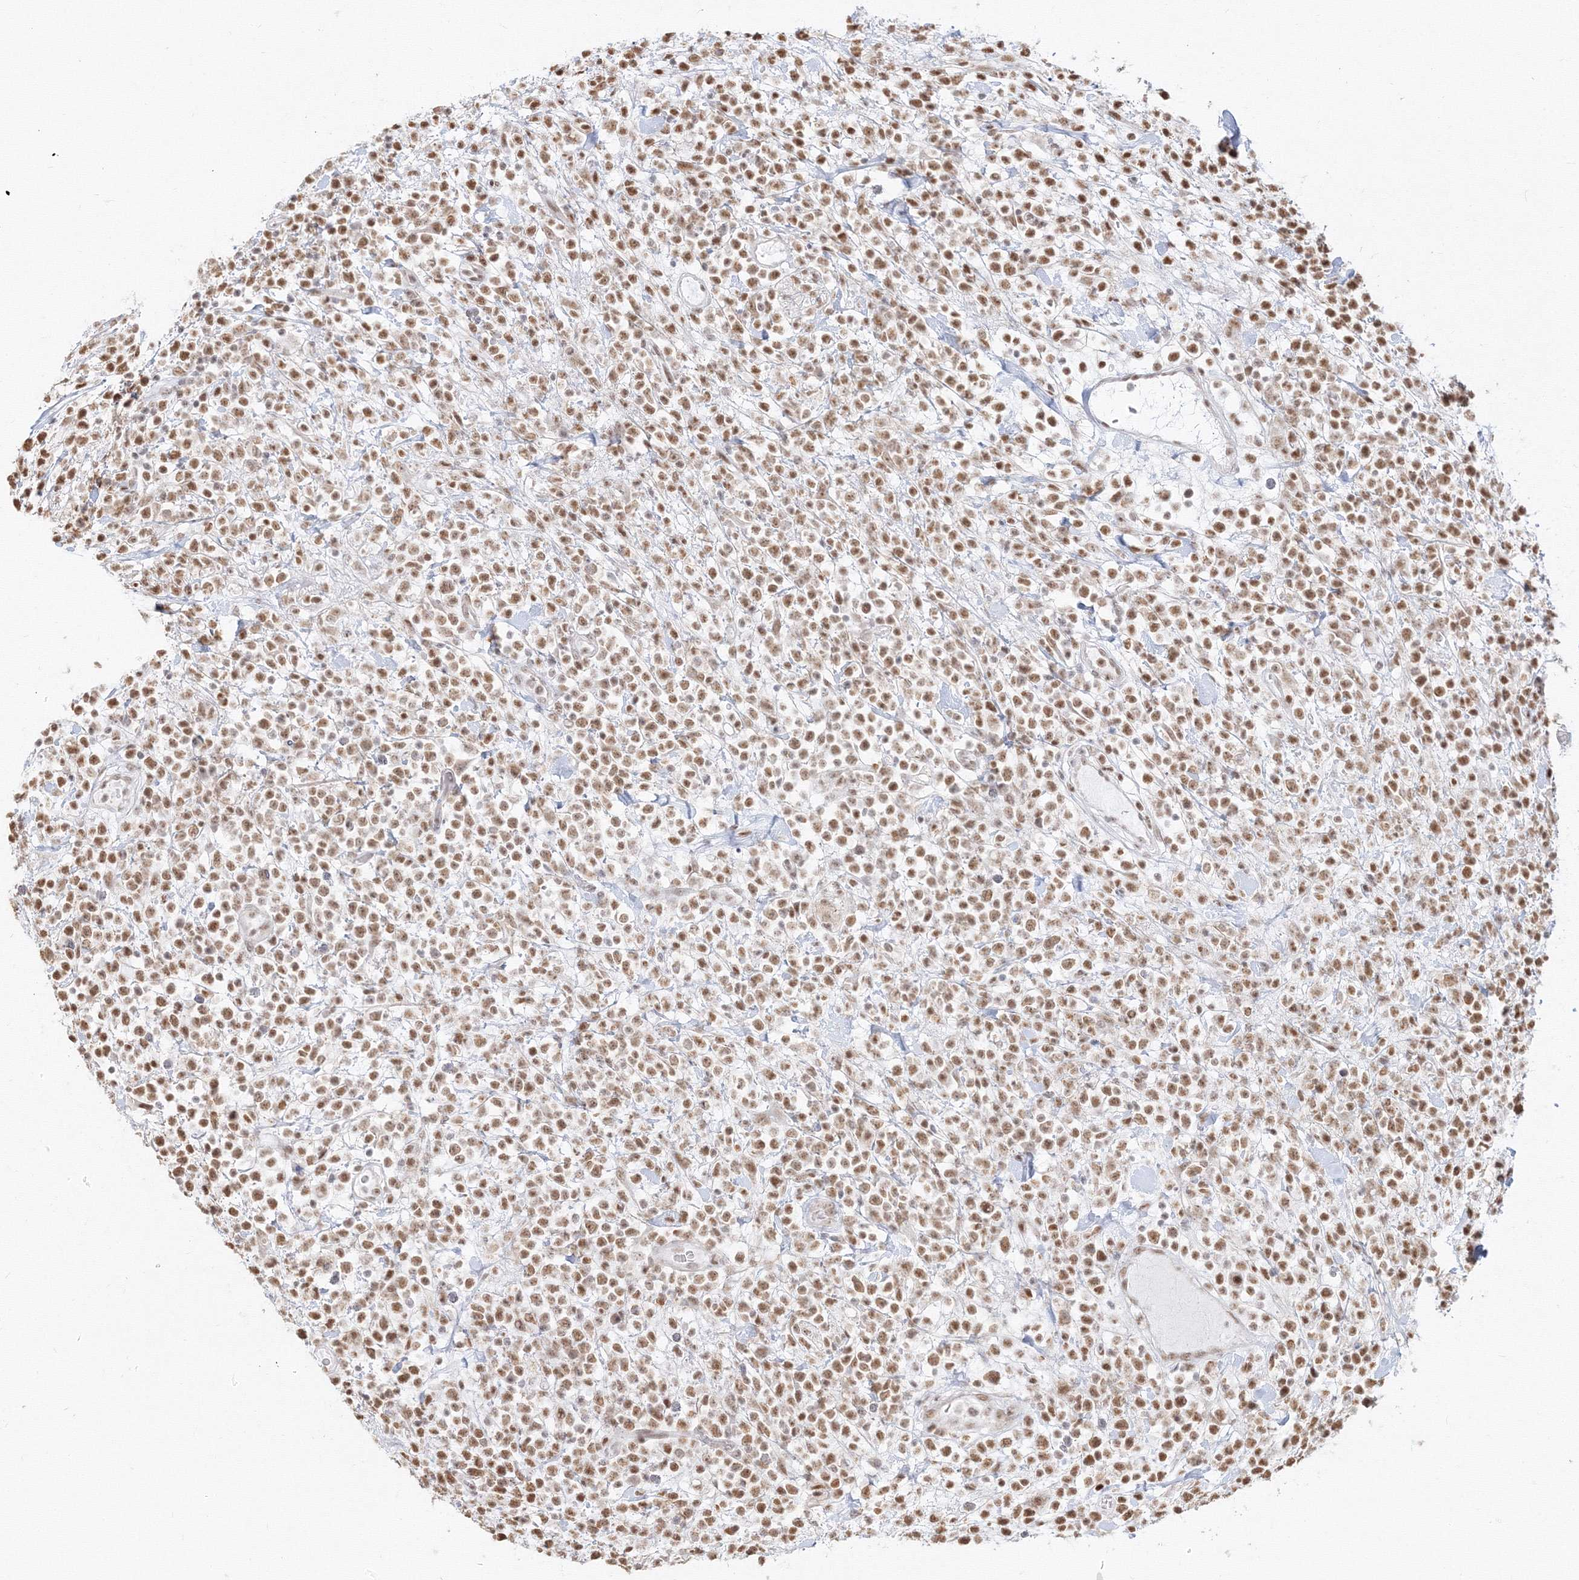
{"staining": {"intensity": "moderate", "quantity": ">75%", "location": "nuclear"}, "tissue": "lymphoma", "cell_type": "Tumor cells", "image_type": "cancer", "snomed": [{"axis": "morphology", "description": "Malignant lymphoma, non-Hodgkin's type, High grade"}, {"axis": "topography", "description": "Colon"}], "caption": "Protein expression analysis of high-grade malignant lymphoma, non-Hodgkin's type demonstrates moderate nuclear staining in approximately >75% of tumor cells.", "gene": "PPP4R2", "patient": {"sex": "female", "age": 53}}